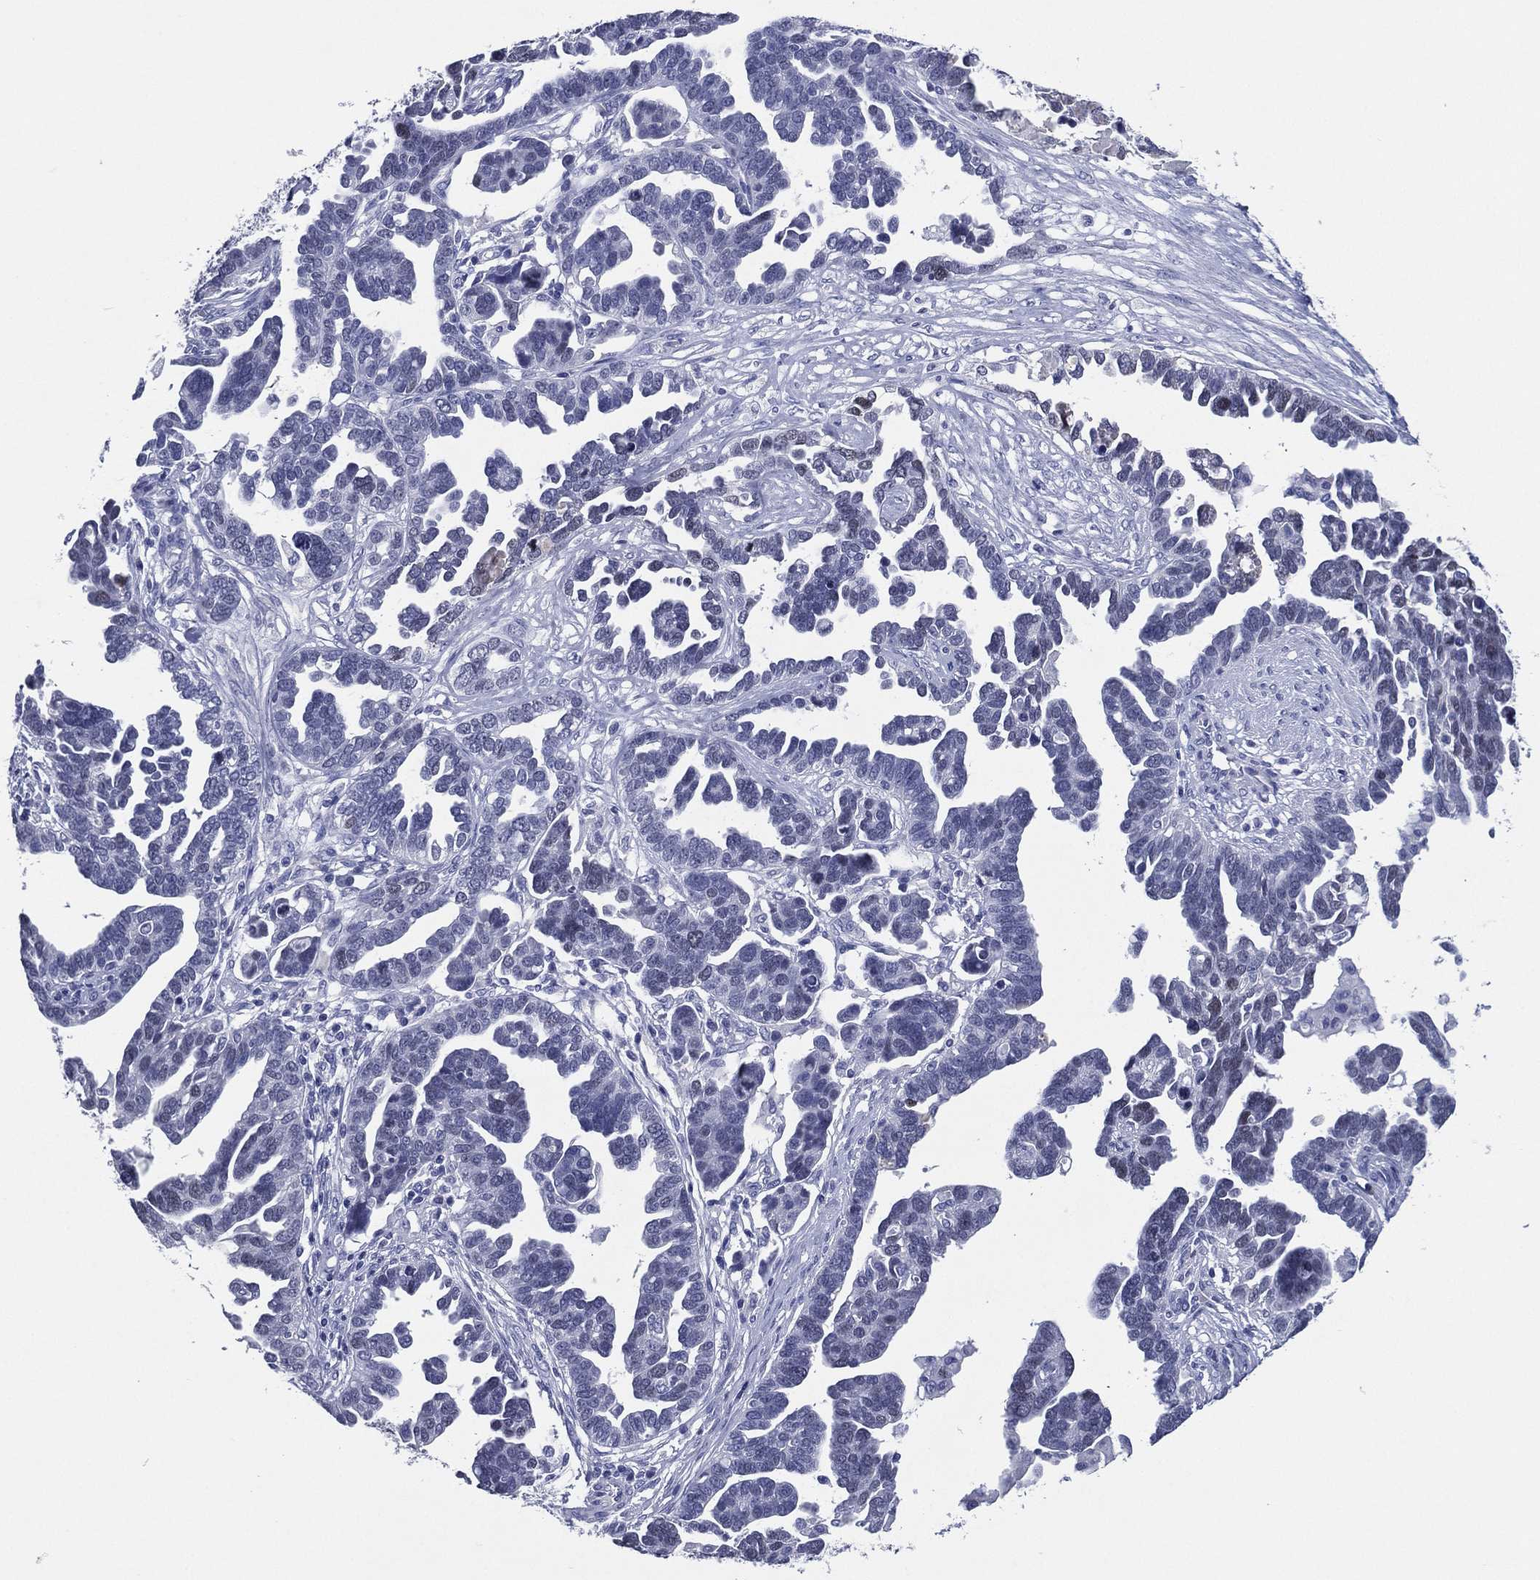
{"staining": {"intensity": "negative", "quantity": "none", "location": "none"}, "tissue": "ovarian cancer", "cell_type": "Tumor cells", "image_type": "cancer", "snomed": [{"axis": "morphology", "description": "Cystadenocarcinoma, serous, NOS"}, {"axis": "topography", "description": "Ovary"}], "caption": "This is an IHC histopathology image of ovarian serous cystadenocarcinoma. There is no staining in tumor cells.", "gene": "TFAP2A", "patient": {"sex": "female", "age": 54}}